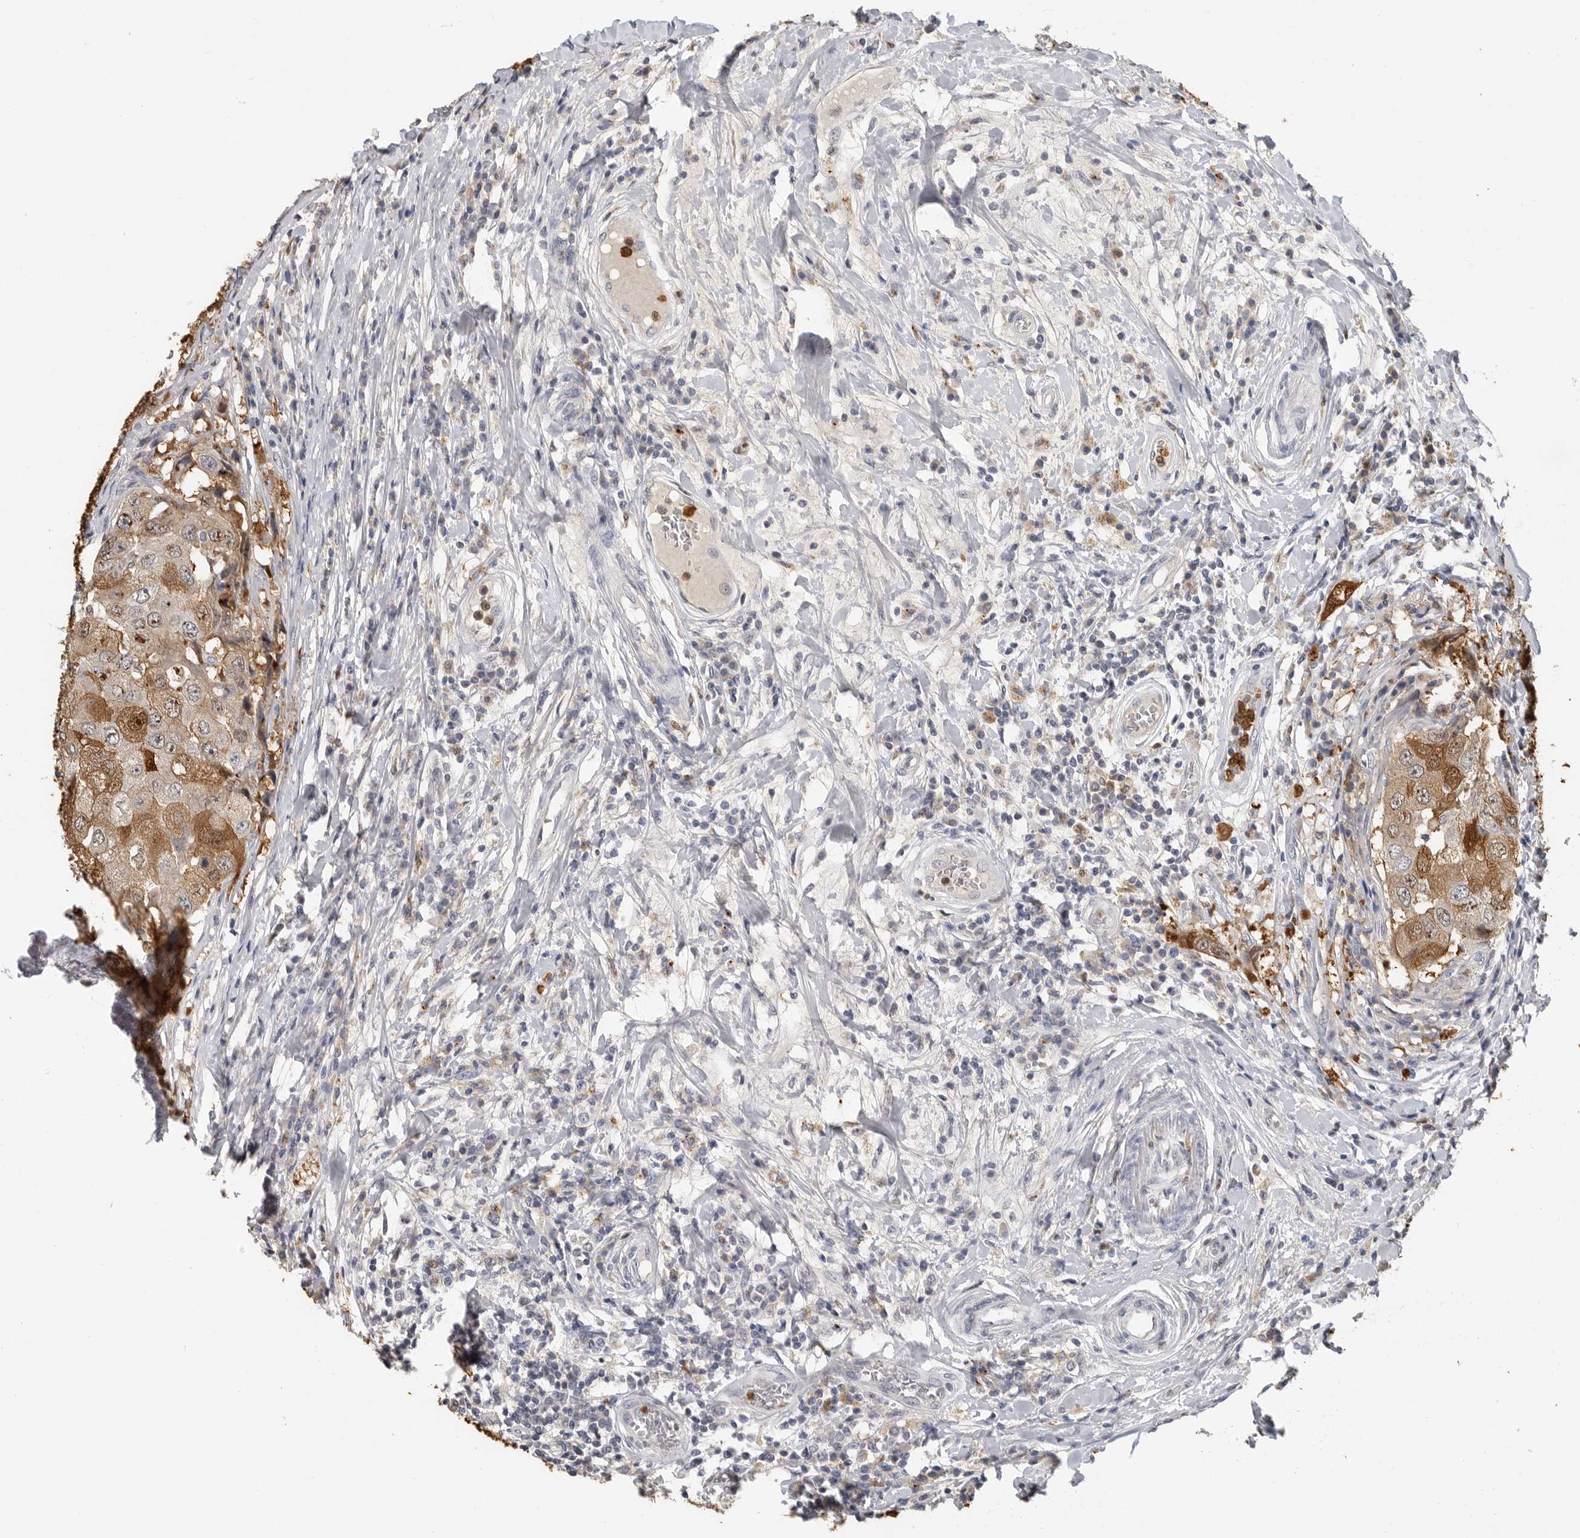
{"staining": {"intensity": "moderate", "quantity": ">75%", "location": "cytoplasmic/membranous"}, "tissue": "breast cancer", "cell_type": "Tumor cells", "image_type": "cancer", "snomed": [{"axis": "morphology", "description": "Duct carcinoma"}, {"axis": "topography", "description": "Breast"}], "caption": "The photomicrograph displays staining of invasive ductal carcinoma (breast), revealing moderate cytoplasmic/membranous protein expression (brown color) within tumor cells.", "gene": "LTBR", "patient": {"sex": "female", "age": 27}}